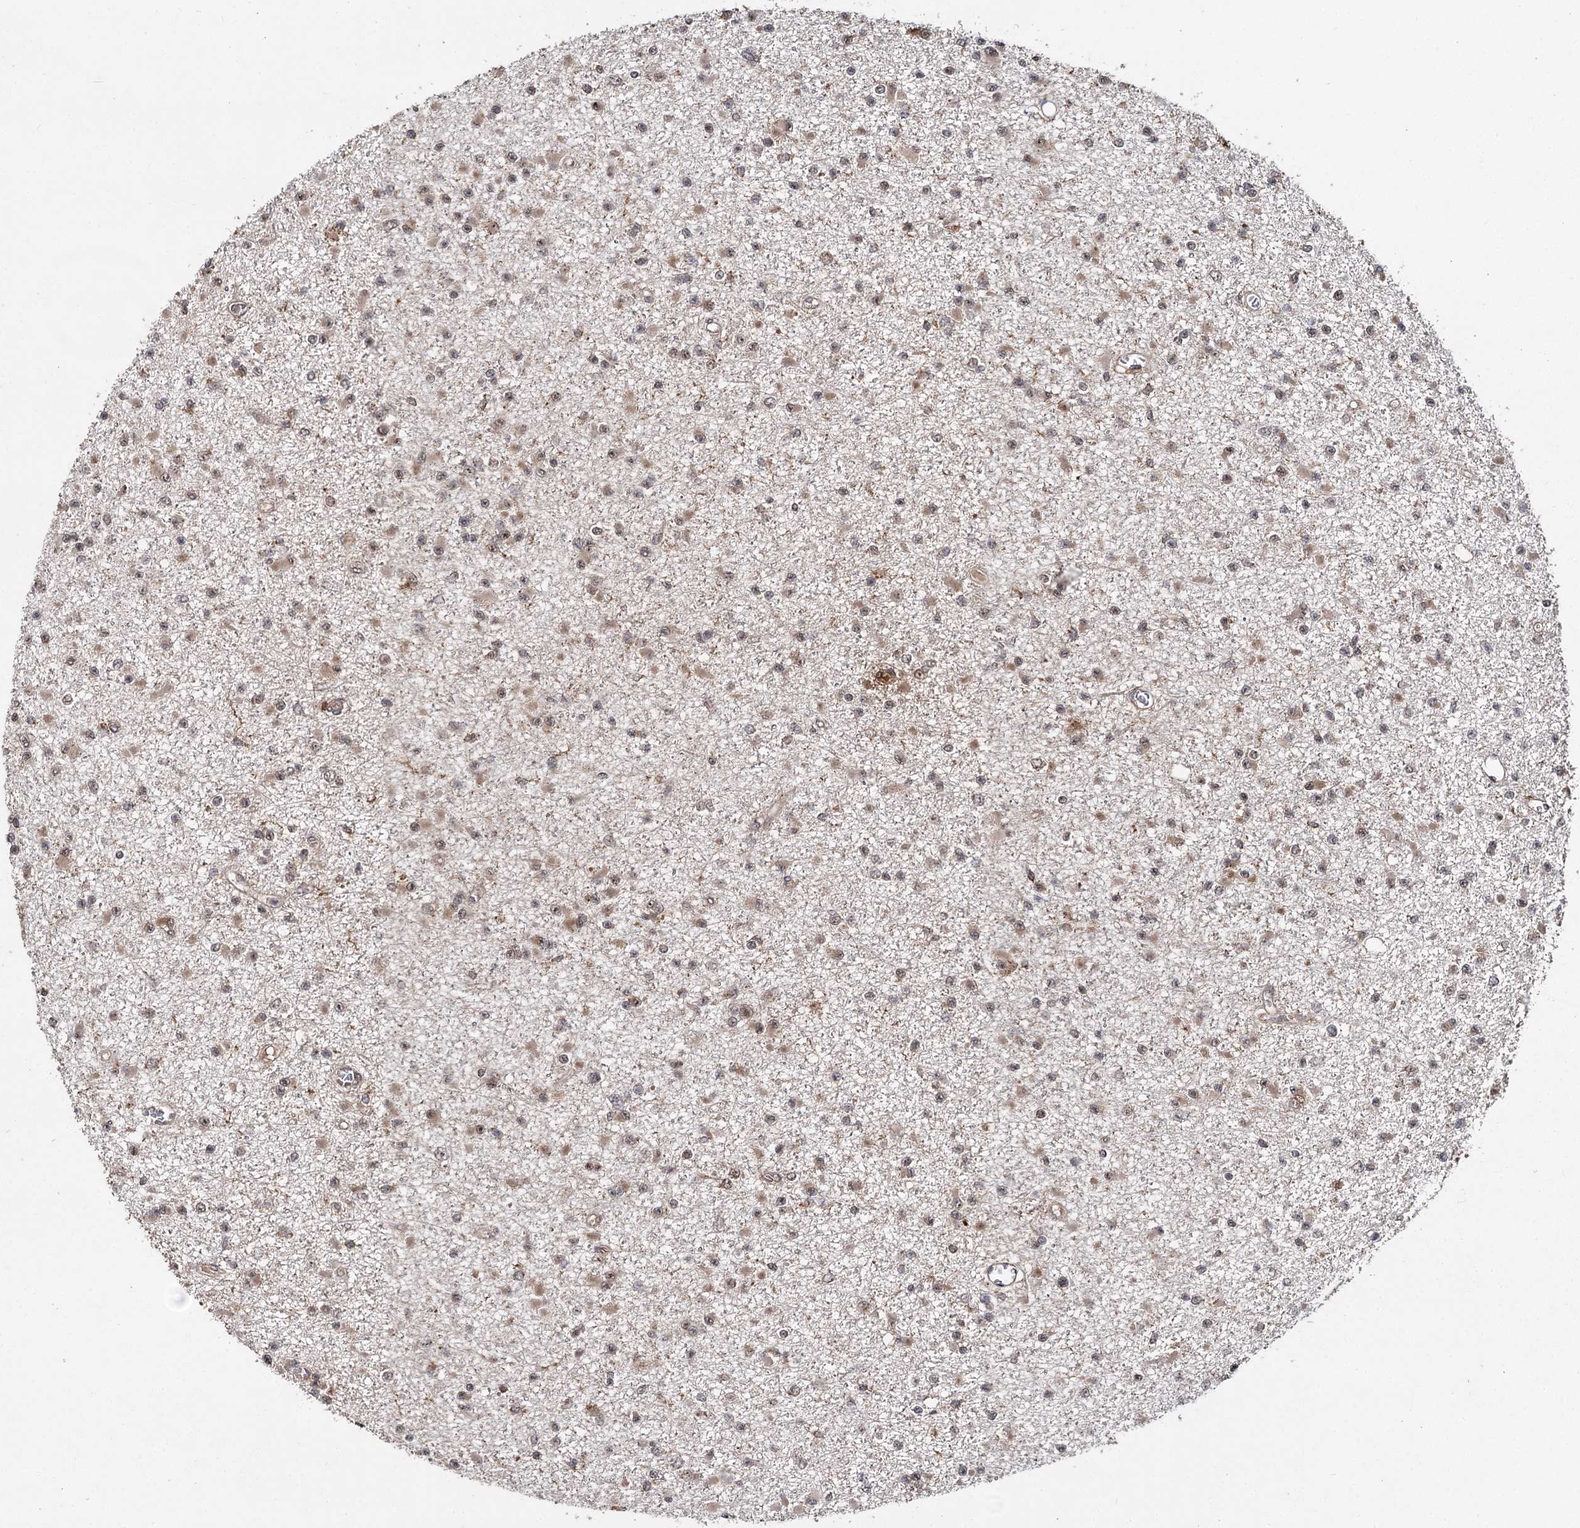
{"staining": {"intensity": "moderate", "quantity": ">75%", "location": "cytoplasmic/membranous,nuclear"}, "tissue": "glioma", "cell_type": "Tumor cells", "image_type": "cancer", "snomed": [{"axis": "morphology", "description": "Glioma, malignant, Low grade"}, {"axis": "topography", "description": "Brain"}], "caption": "The image exhibits staining of glioma, revealing moderate cytoplasmic/membranous and nuclear protein expression (brown color) within tumor cells.", "gene": "MKNK2", "patient": {"sex": "female", "age": 22}}